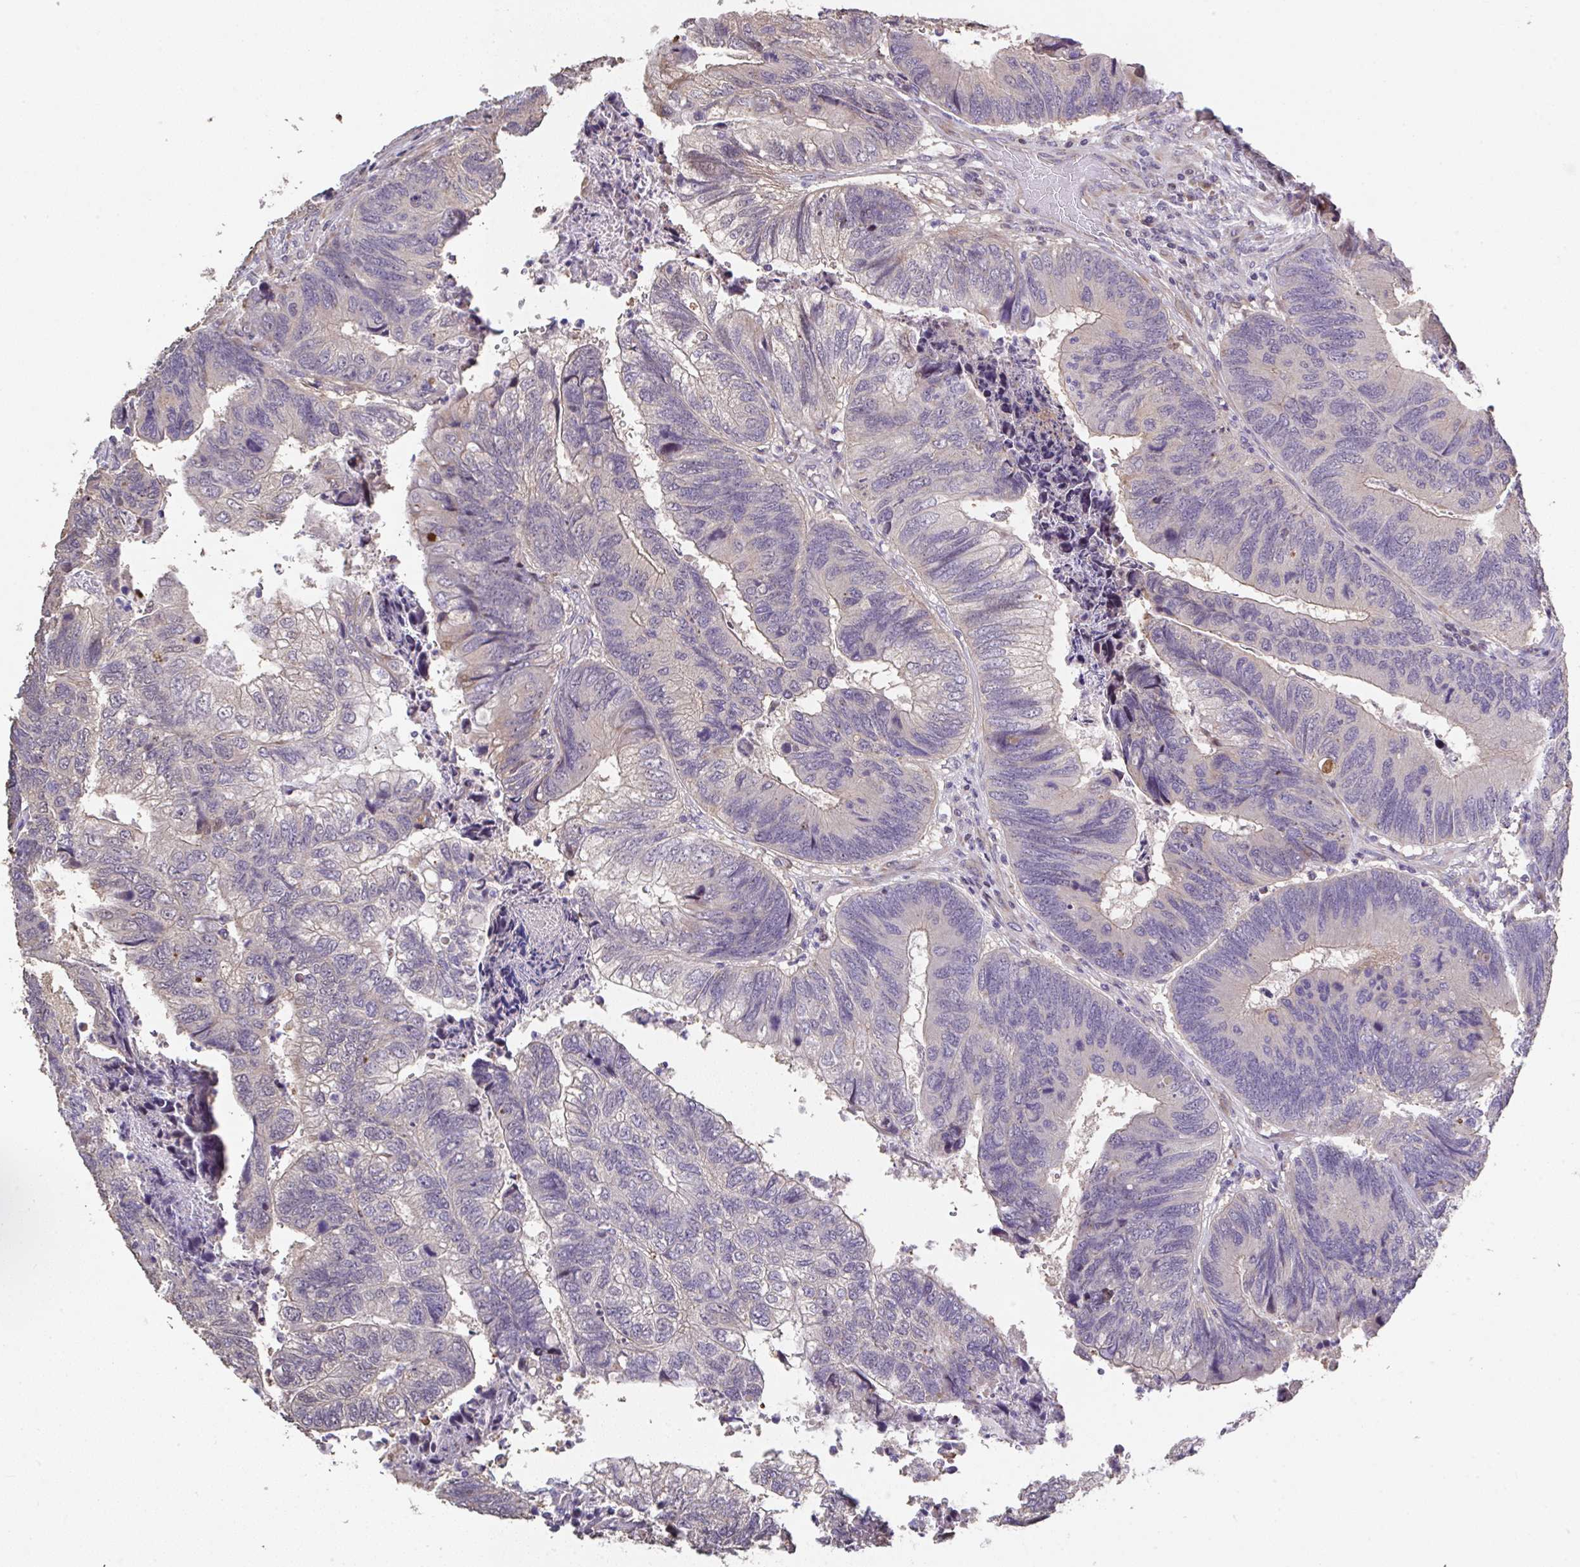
{"staining": {"intensity": "negative", "quantity": "none", "location": "none"}, "tissue": "colorectal cancer", "cell_type": "Tumor cells", "image_type": "cancer", "snomed": [{"axis": "morphology", "description": "Adenocarcinoma, NOS"}, {"axis": "topography", "description": "Colon"}], "caption": "Adenocarcinoma (colorectal) was stained to show a protein in brown. There is no significant expression in tumor cells. (Brightfield microscopy of DAB (3,3'-diaminobenzidine) IHC at high magnification).", "gene": "RUNDC3B", "patient": {"sex": "female", "age": 67}}